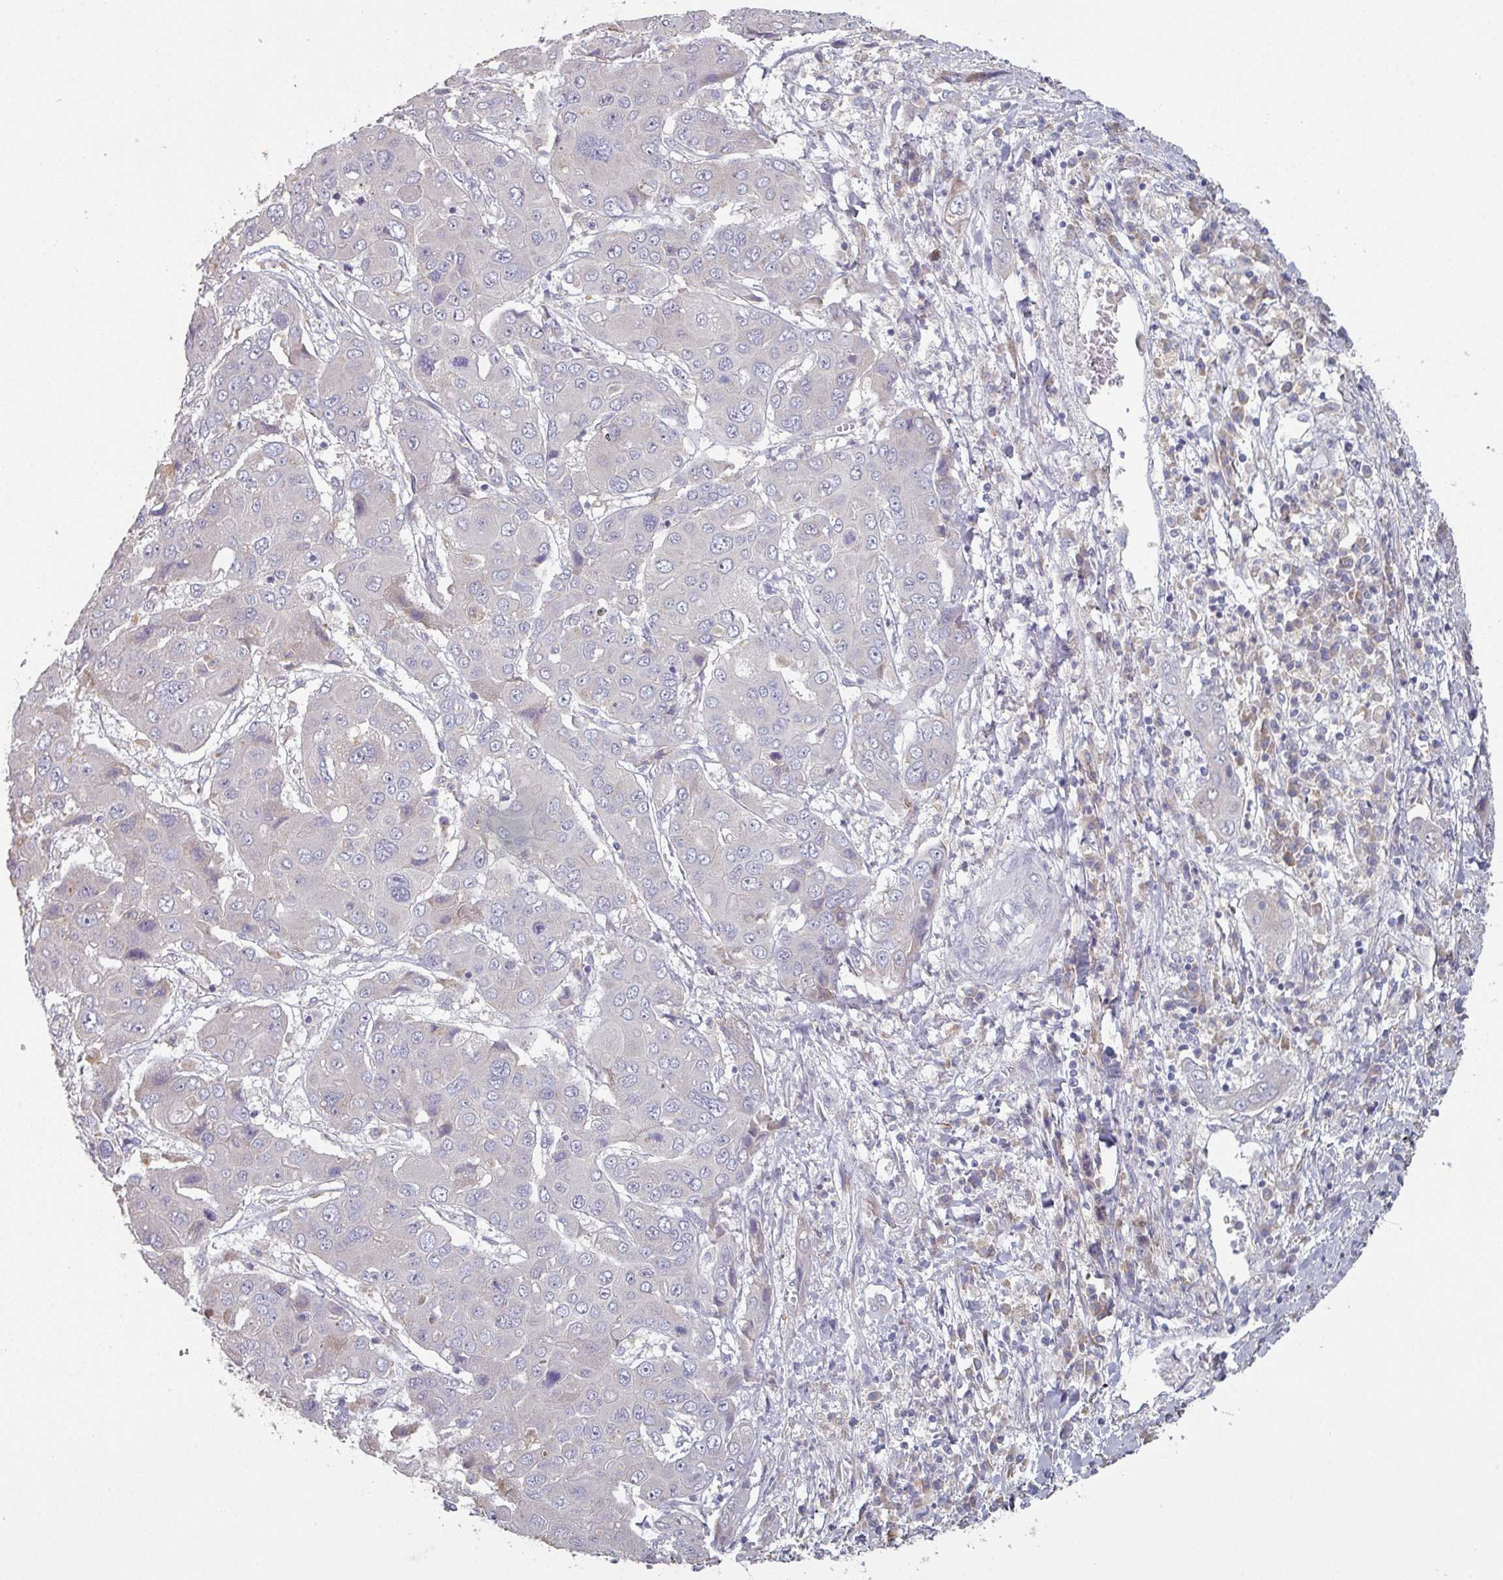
{"staining": {"intensity": "negative", "quantity": "none", "location": "none"}, "tissue": "liver cancer", "cell_type": "Tumor cells", "image_type": "cancer", "snomed": [{"axis": "morphology", "description": "Cholangiocarcinoma"}, {"axis": "topography", "description": "Liver"}], "caption": "Liver cancer was stained to show a protein in brown. There is no significant expression in tumor cells.", "gene": "PRAMEF8", "patient": {"sex": "male", "age": 67}}